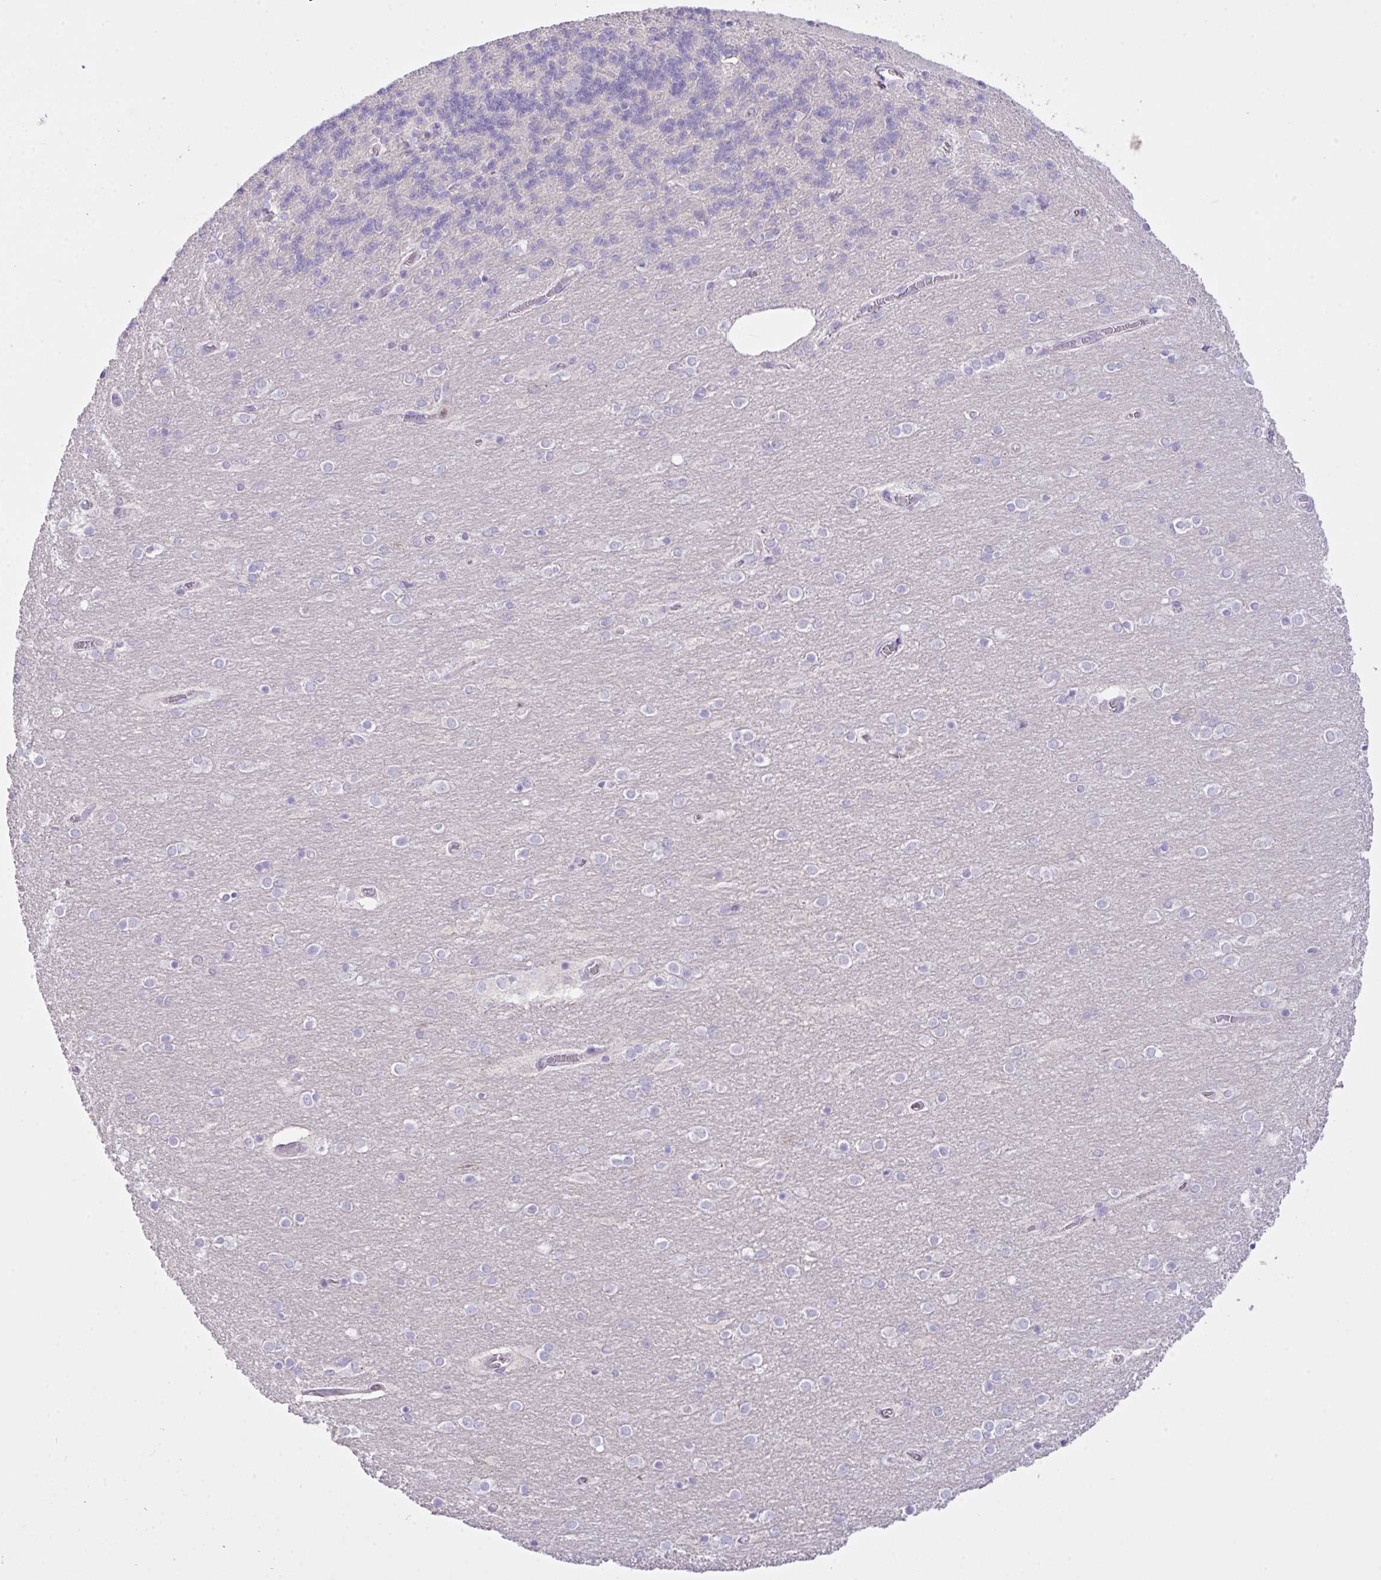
{"staining": {"intensity": "negative", "quantity": "none", "location": "none"}, "tissue": "cerebellum", "cell_type": "Cells in granular layer", "image_type": "normal", "snomed": [{"axis": "morphology", "description": "Normal tissue, NOS"}, {"axis": "topography", "description": "Cerebellum"}], "caption": "Immunohistochemical staining of unremarkable cerebellum reveals no significant staining in cells in granular layer. Nuclei are stained in blue.", "gene": "CST11", "patient": {"sex": "female", "age": 54}}